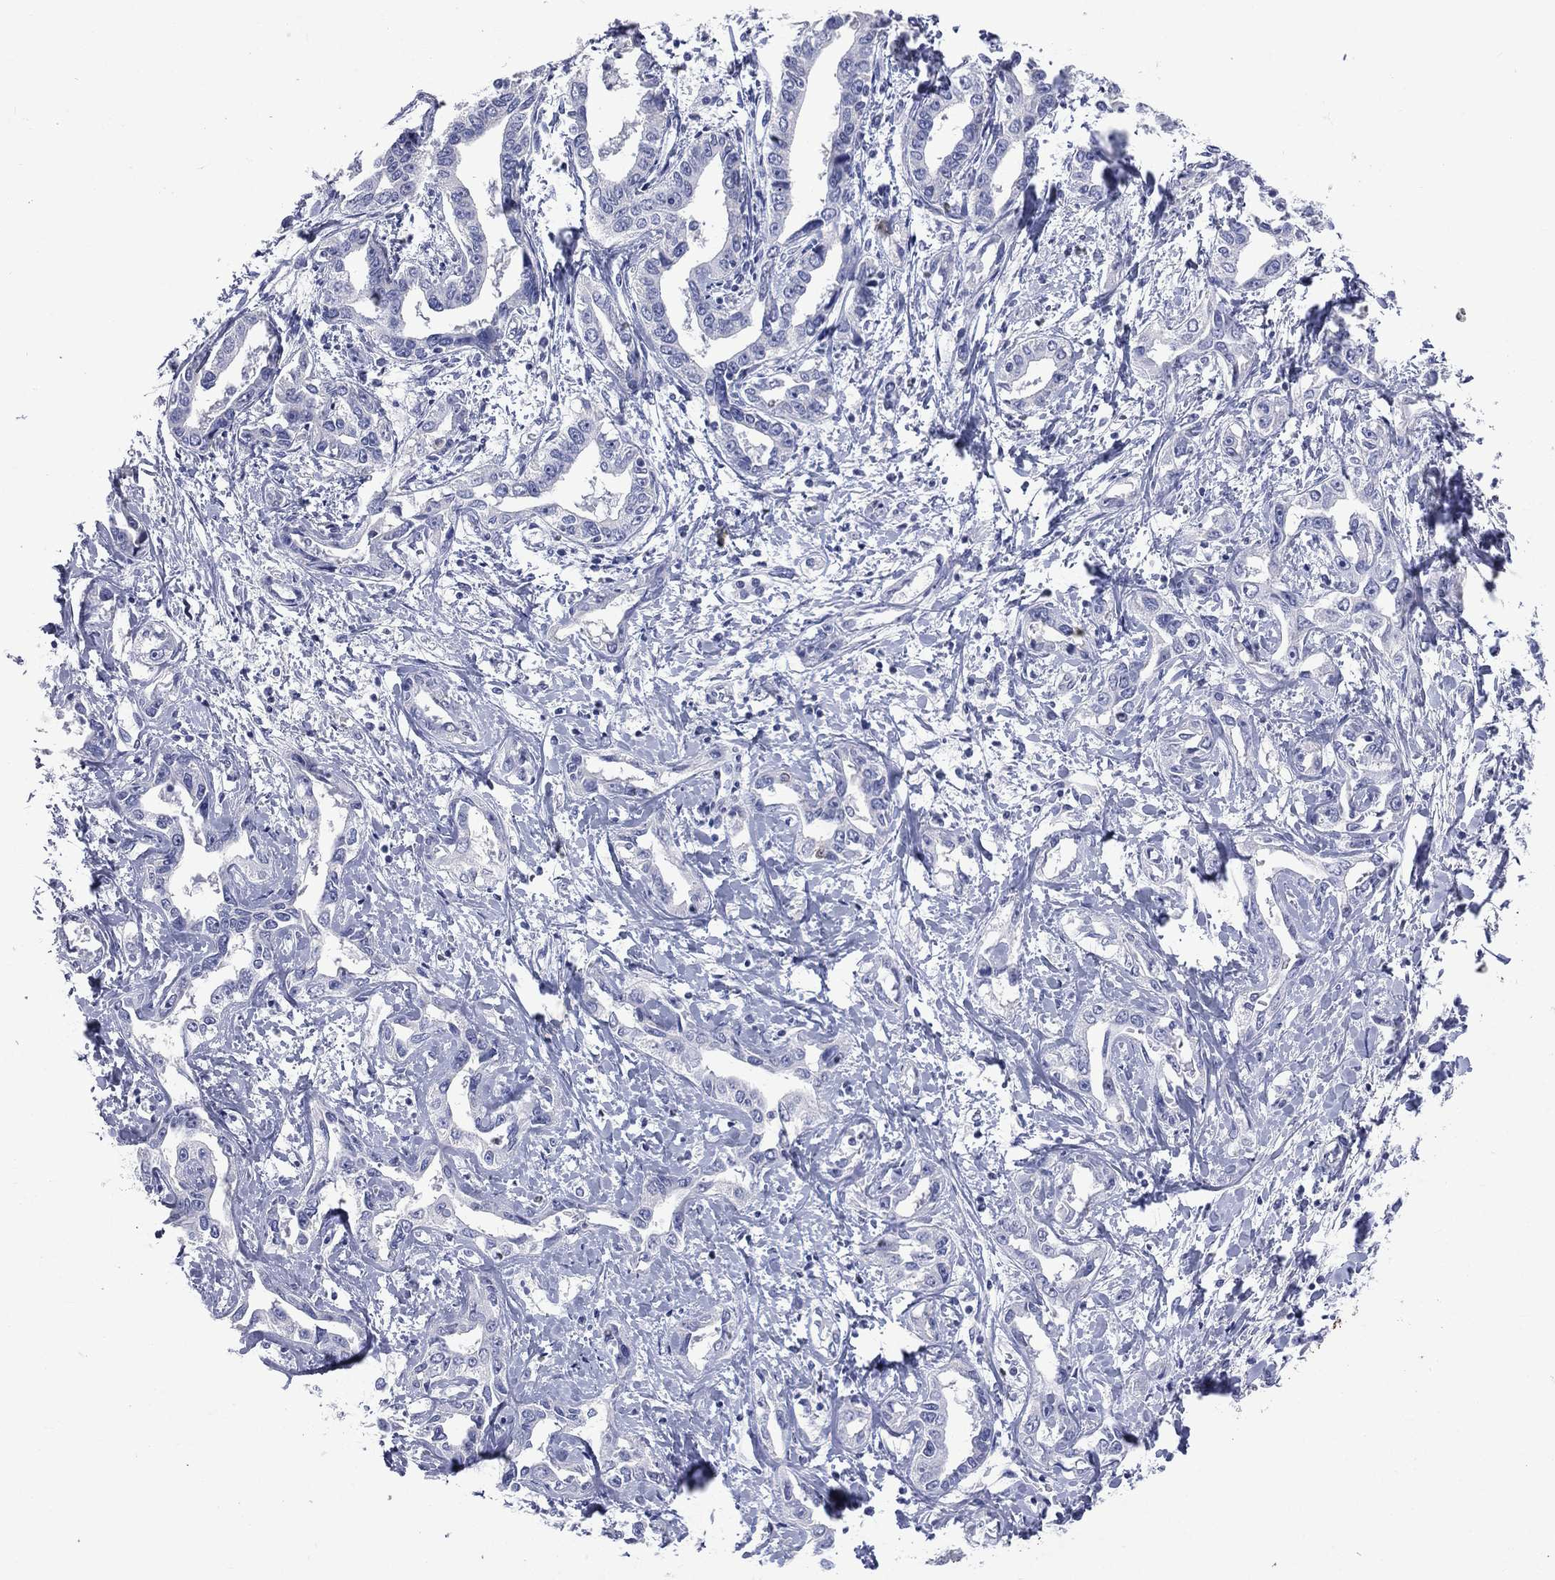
{"staining": {"intensity": "negative", "quantity": "none", "location": "none"}, "tissue": "liver cancer", "cell_type": "Tumor cells", "image_type": "cancer", "snomed": [{"axis": "morphology", "description": "Cholangiocarcinoma"}, {"axis": "topography", "description": "Liver"}], "caption": "There is no significant staining in tumor cells of liver cancer (cholangiocarcinoma).", "gene": "CES2", "patient": {"sex": "male", "age": 59}}